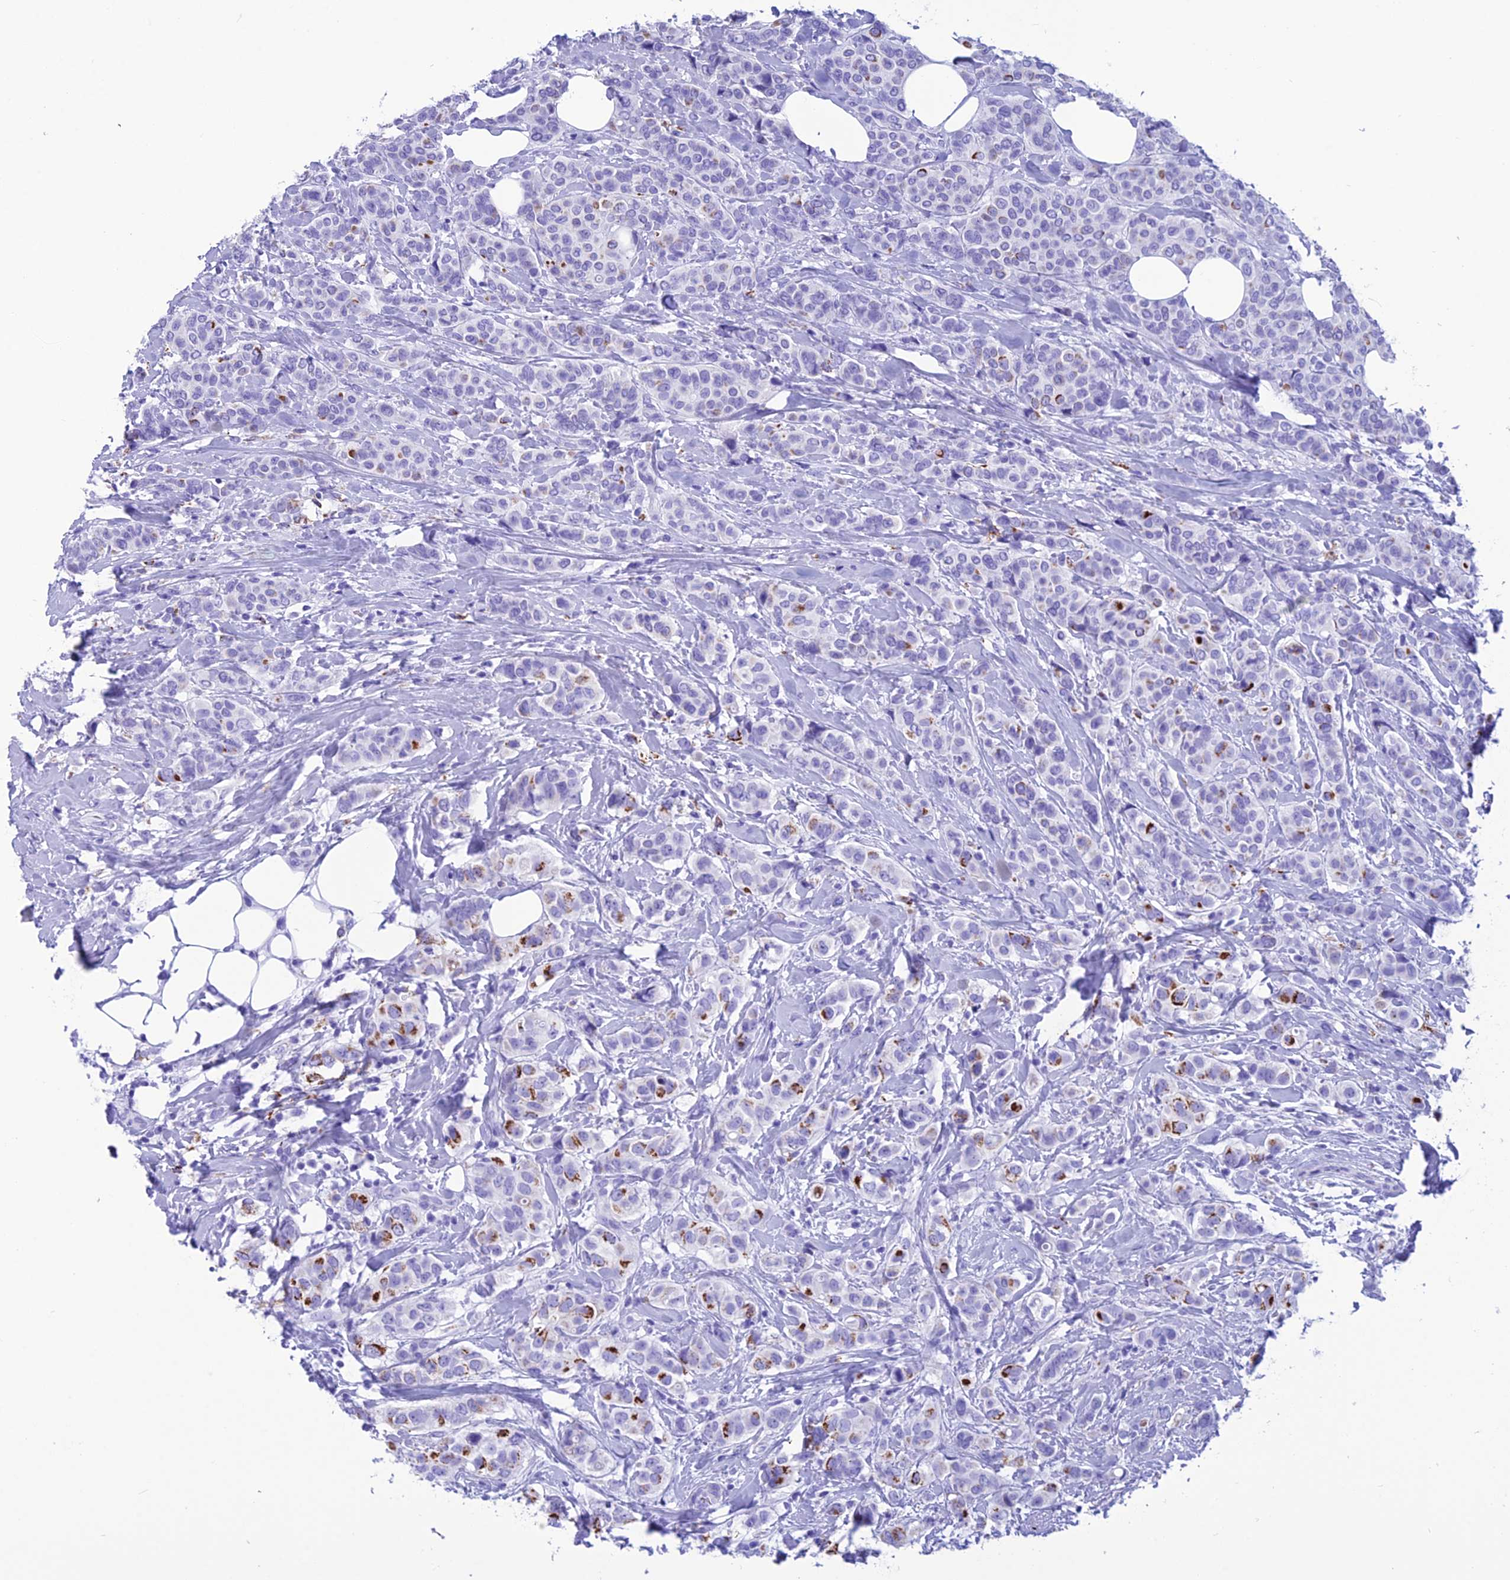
{"staining": {"intensity": "strong", "quantity": "<25%", "location": "cytoplasmic/membranous"}, "tissue": "breast cancer", "cell_type": "Tumor cells", "image_type": "cancer", "snomed": [{"axis": "morphology", "description": "Lobular carcinoma"}, {"axis": "topography", "description": "Breast"}], "caption": "Lobular carcinoma (breast) stained with a brown dye demonstrates strong cytoplasmic/membranous positive expression in about <25% of tumor cells.", "gene": "TRAM1L1", "patient": {"sex": "female", "age": 51}}